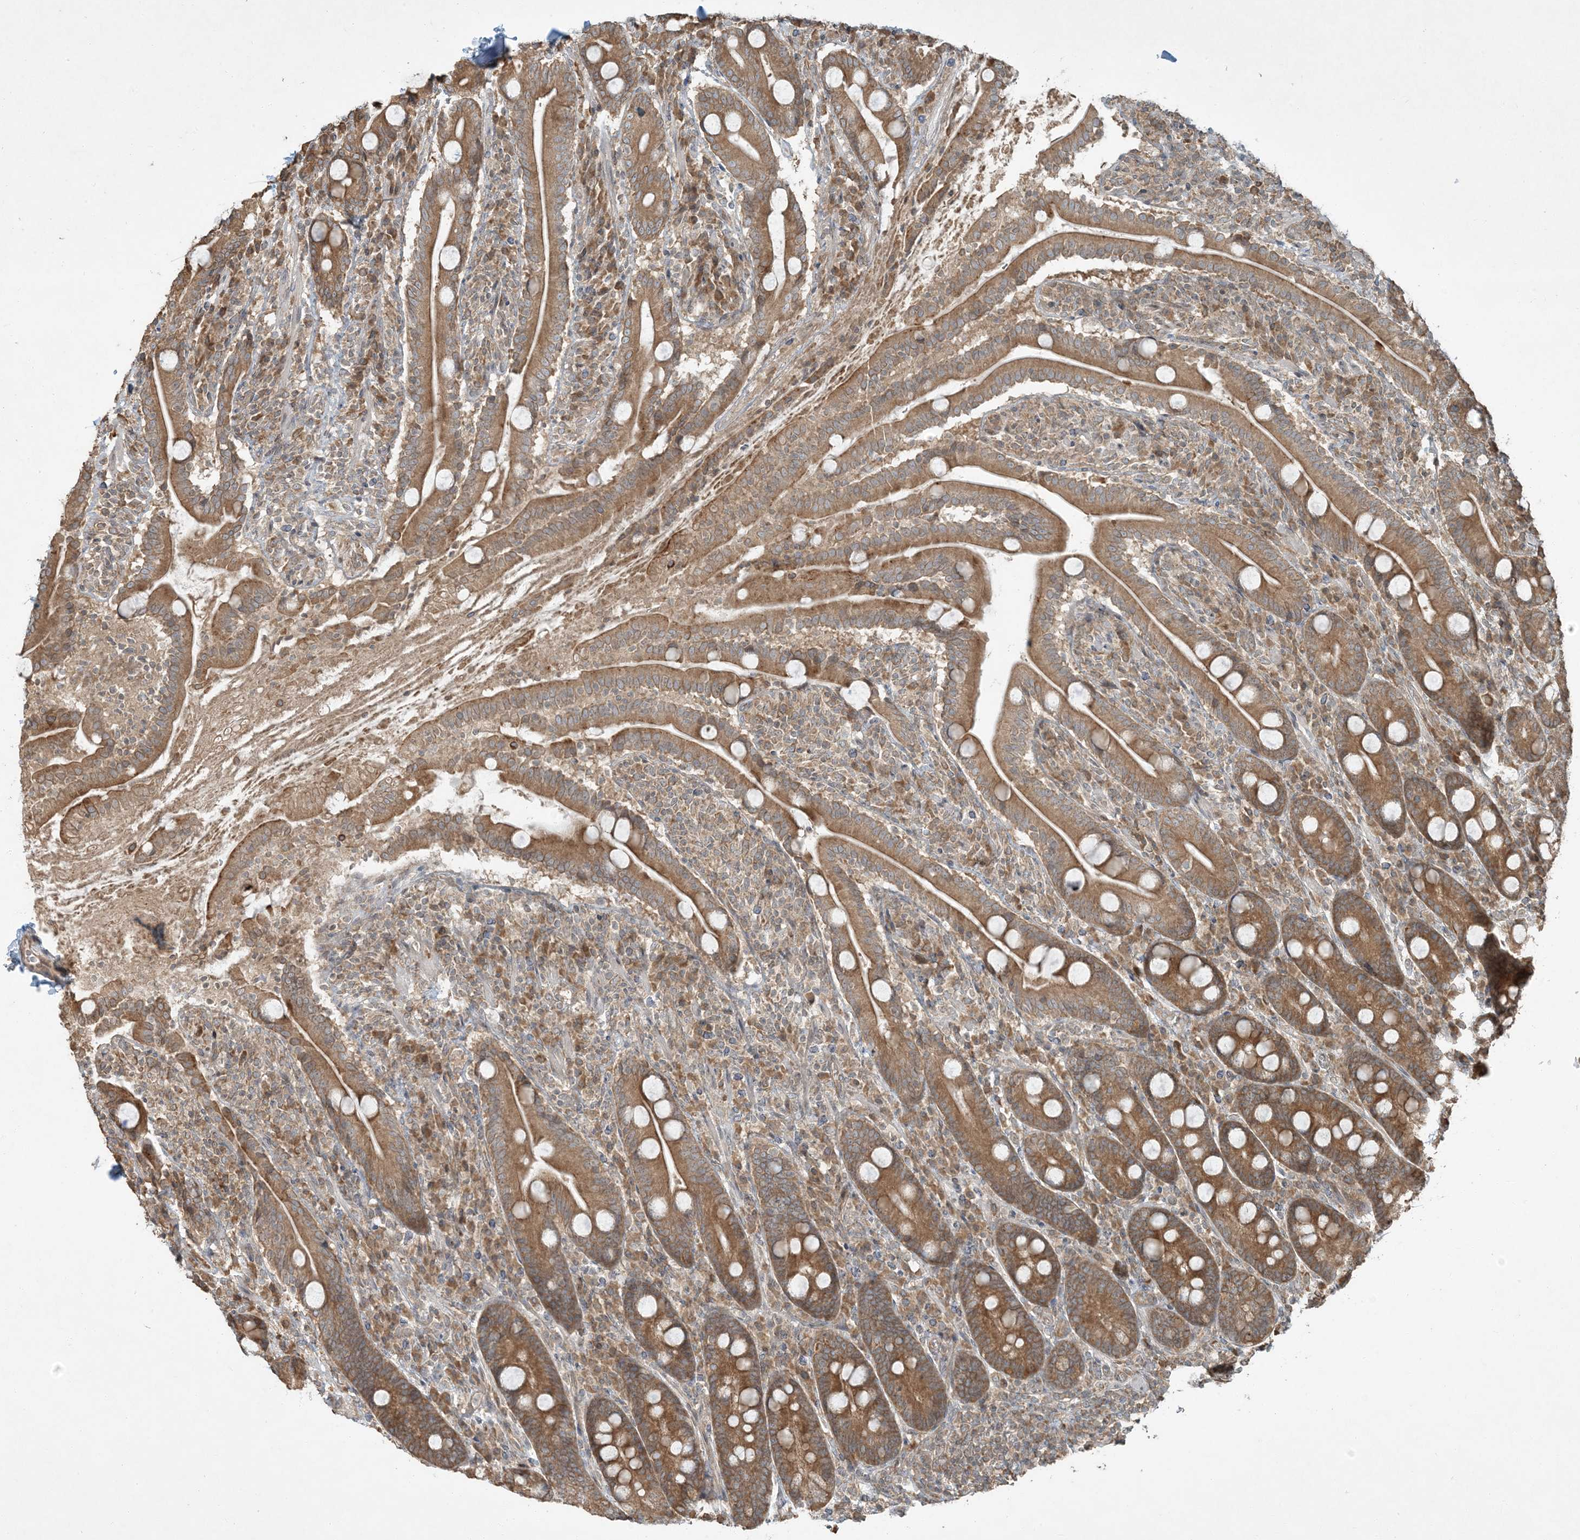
{"staining": {"intensity": "moderate", "quantity": ">75%", "location": "cytoplasmic/membranous"}, "tissue": "duodenum", "cell_type": "Glandular cells", "image_type": "normal", "snomed": [{"axis": "morphology", "description": "Normal tissue, NOS"}, {"axis": "topography", "description": "Duodenum"}], "caption": "The micrograph demonstrates staining of unremarkable duodenum, revealing moderate cytoplasmic/membranous protein positivity (brown color) within glandular cells.", "gene": "COMMD8", "patient": {"sex": "male", "age": 35}}